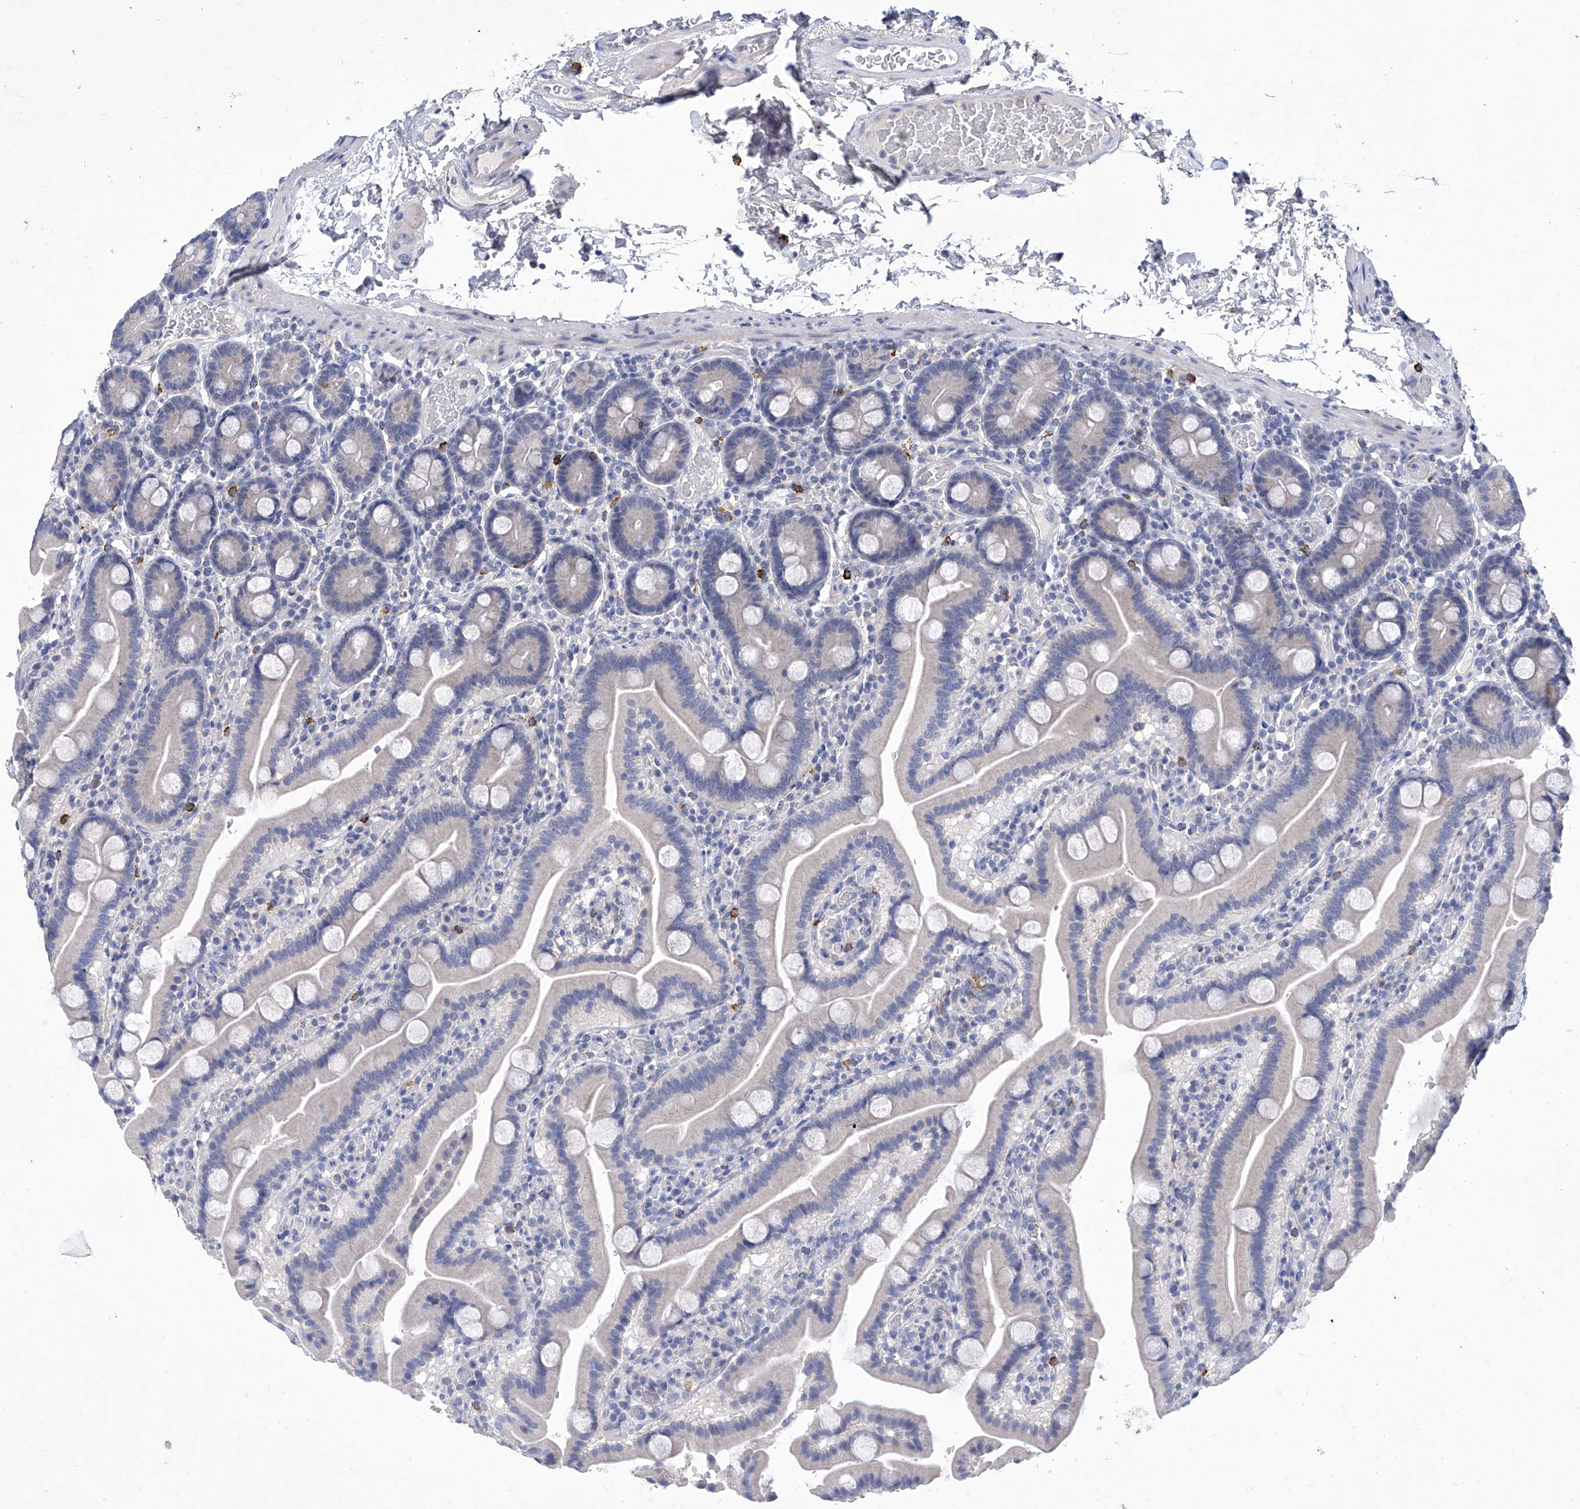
{"staining": {"intensity": "negative", "quantity": "none", "location": "none"}, "tissue": "duodenum", "cell_type": "Glandular cells", "image_type": "normal", "snomed": [{"axis": "morphology", "description": "Normal tissue, NOS"}, {"axis": "topography", "description": "Duodenum"}], "caption": "Immunohistochemistry micrograph of normal duodenum: duodenum stained with DAB demonstrates no significant protein expression in glandular cells.", "gene": "IFNL2", "patient": {"sex": "male", "age": 55}}